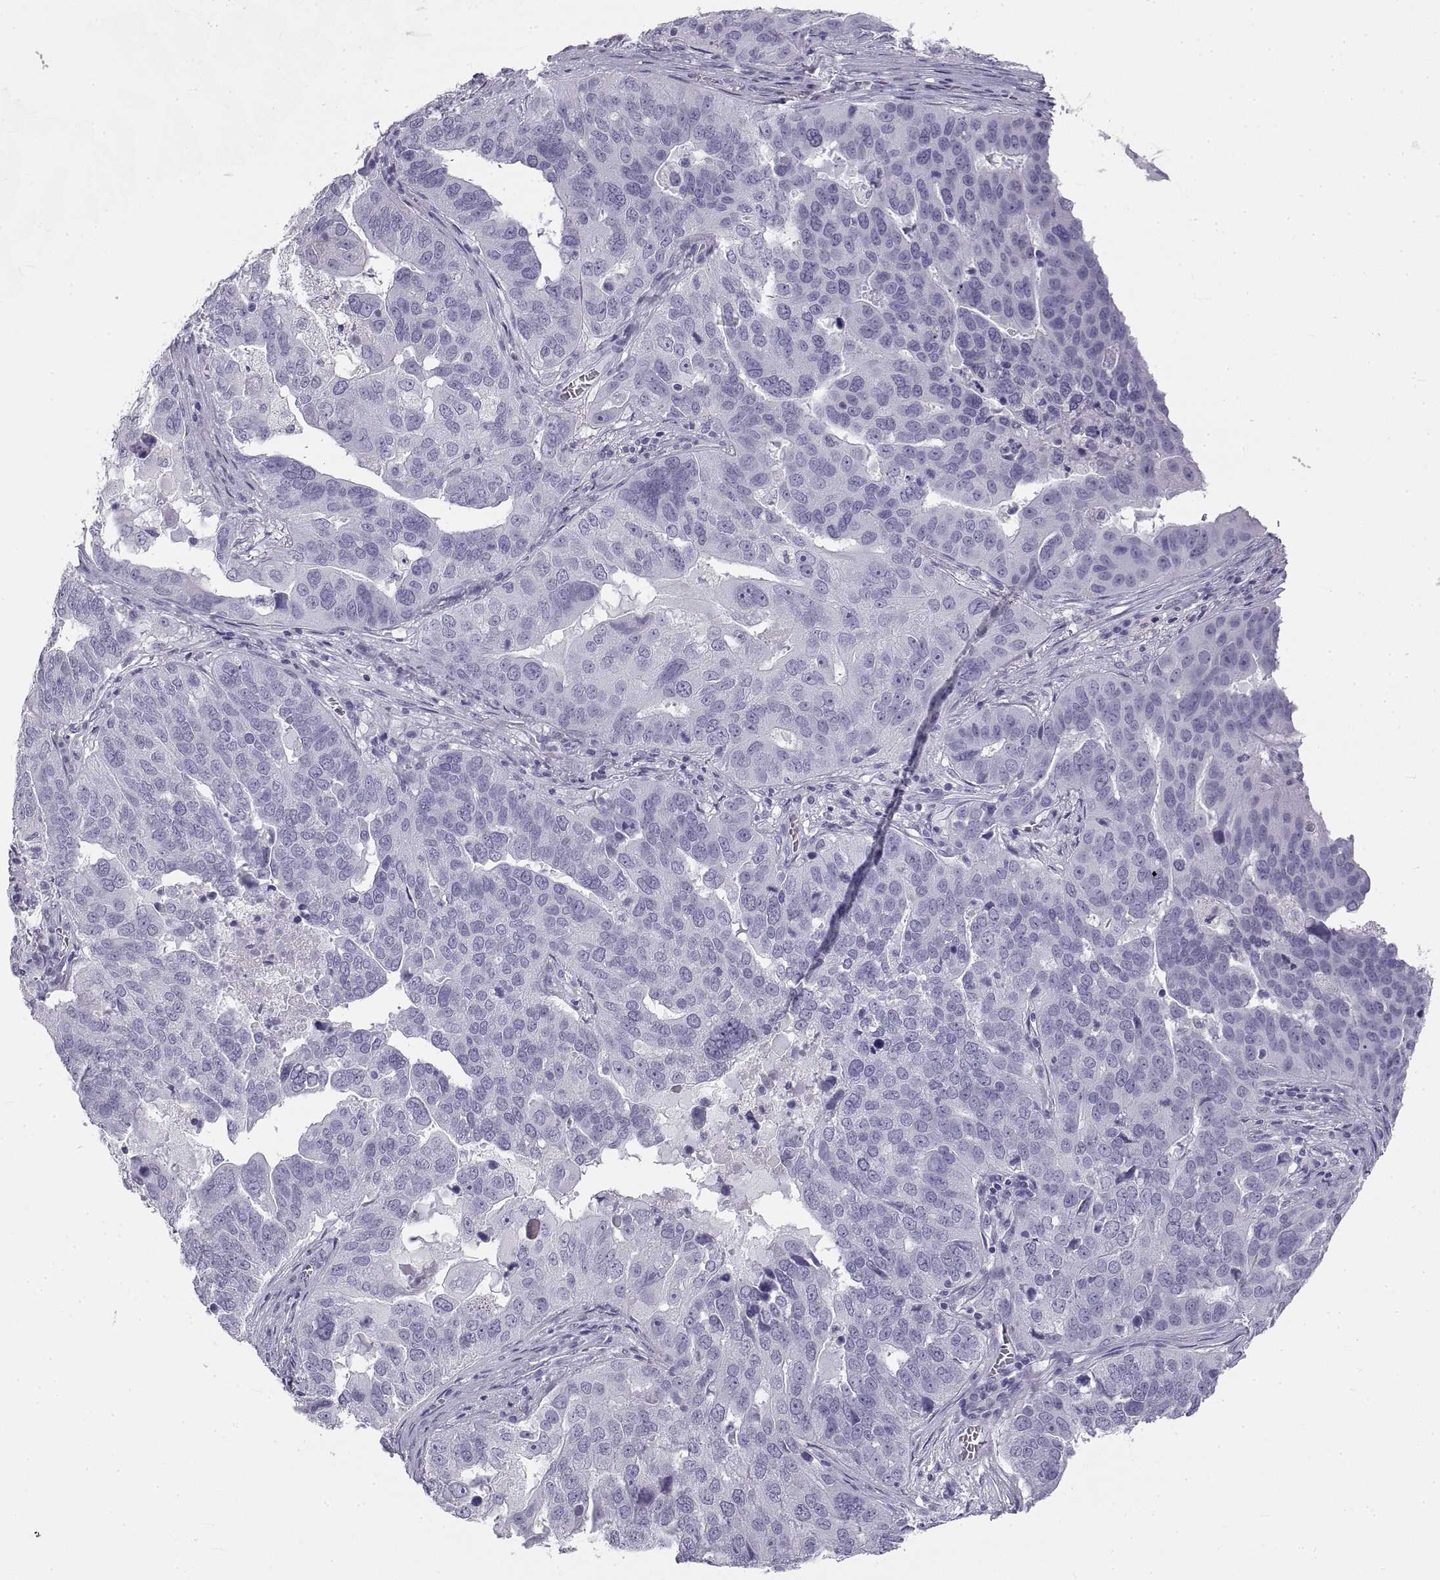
{"staining": {"intensity": "negative", "quantity": "none", "location": "none"}, "tissue": "ovarian cancer", "cell_type": "Tumor cells", "image_type": "cancer", "snomed": [{"axis": "morphology", "description": "Carcinoma, endometroid"}, {"axis": "topography", "description": "Soft tissue"}, {"axis": "topography", "description": "Ovary"}], "caption": "Tumor cells are negative for protein expression in human ovarian endometroid carcinoma.", "gene": "RLBP1", "patient": {"sex": "female", "age": 52}}